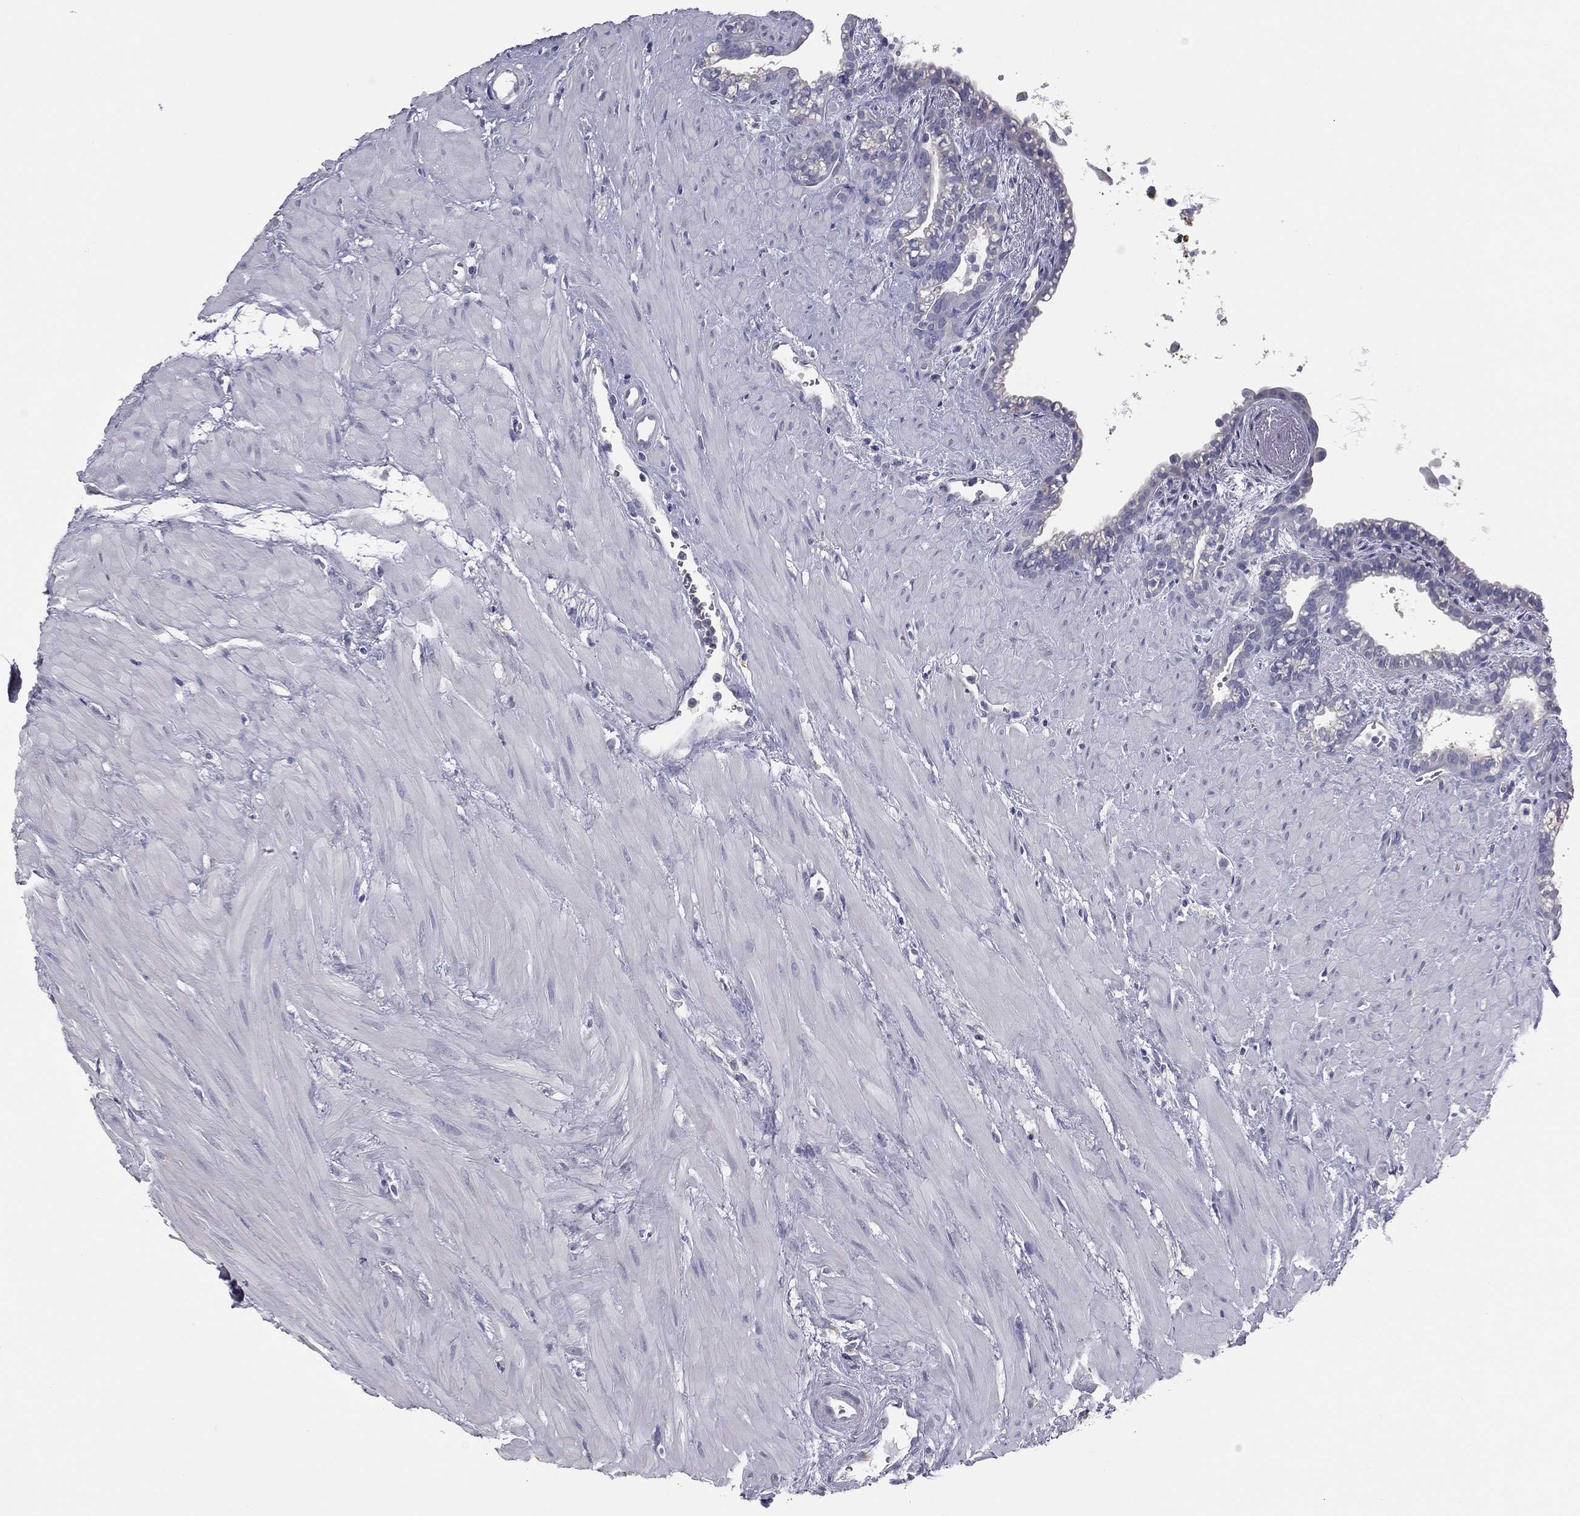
{"staining": {"intensity": "negative", "quantity": "none", "location": "none"}, "tissue": "seminal vesicle", "cell_type": "Glandular cells", "image_type": "normal", "snomed": [{"axis": "morphology", "description": "Normal tissue, NOS"}, {"axis": "morphology", "description": "Urothelial carcinoma, NOS"}, {"axis": "topography", "description": "Urinary bladder"}, {"axis": "topography", "description": "Seminal veicle"}], "caption": "Glandular cells are negative for brown protein staining in unremarkable seminal vesicle. (DAB IHC, high magnification).", "gene": "MUC13", "patient": {"sex": "male", "age": 76}}